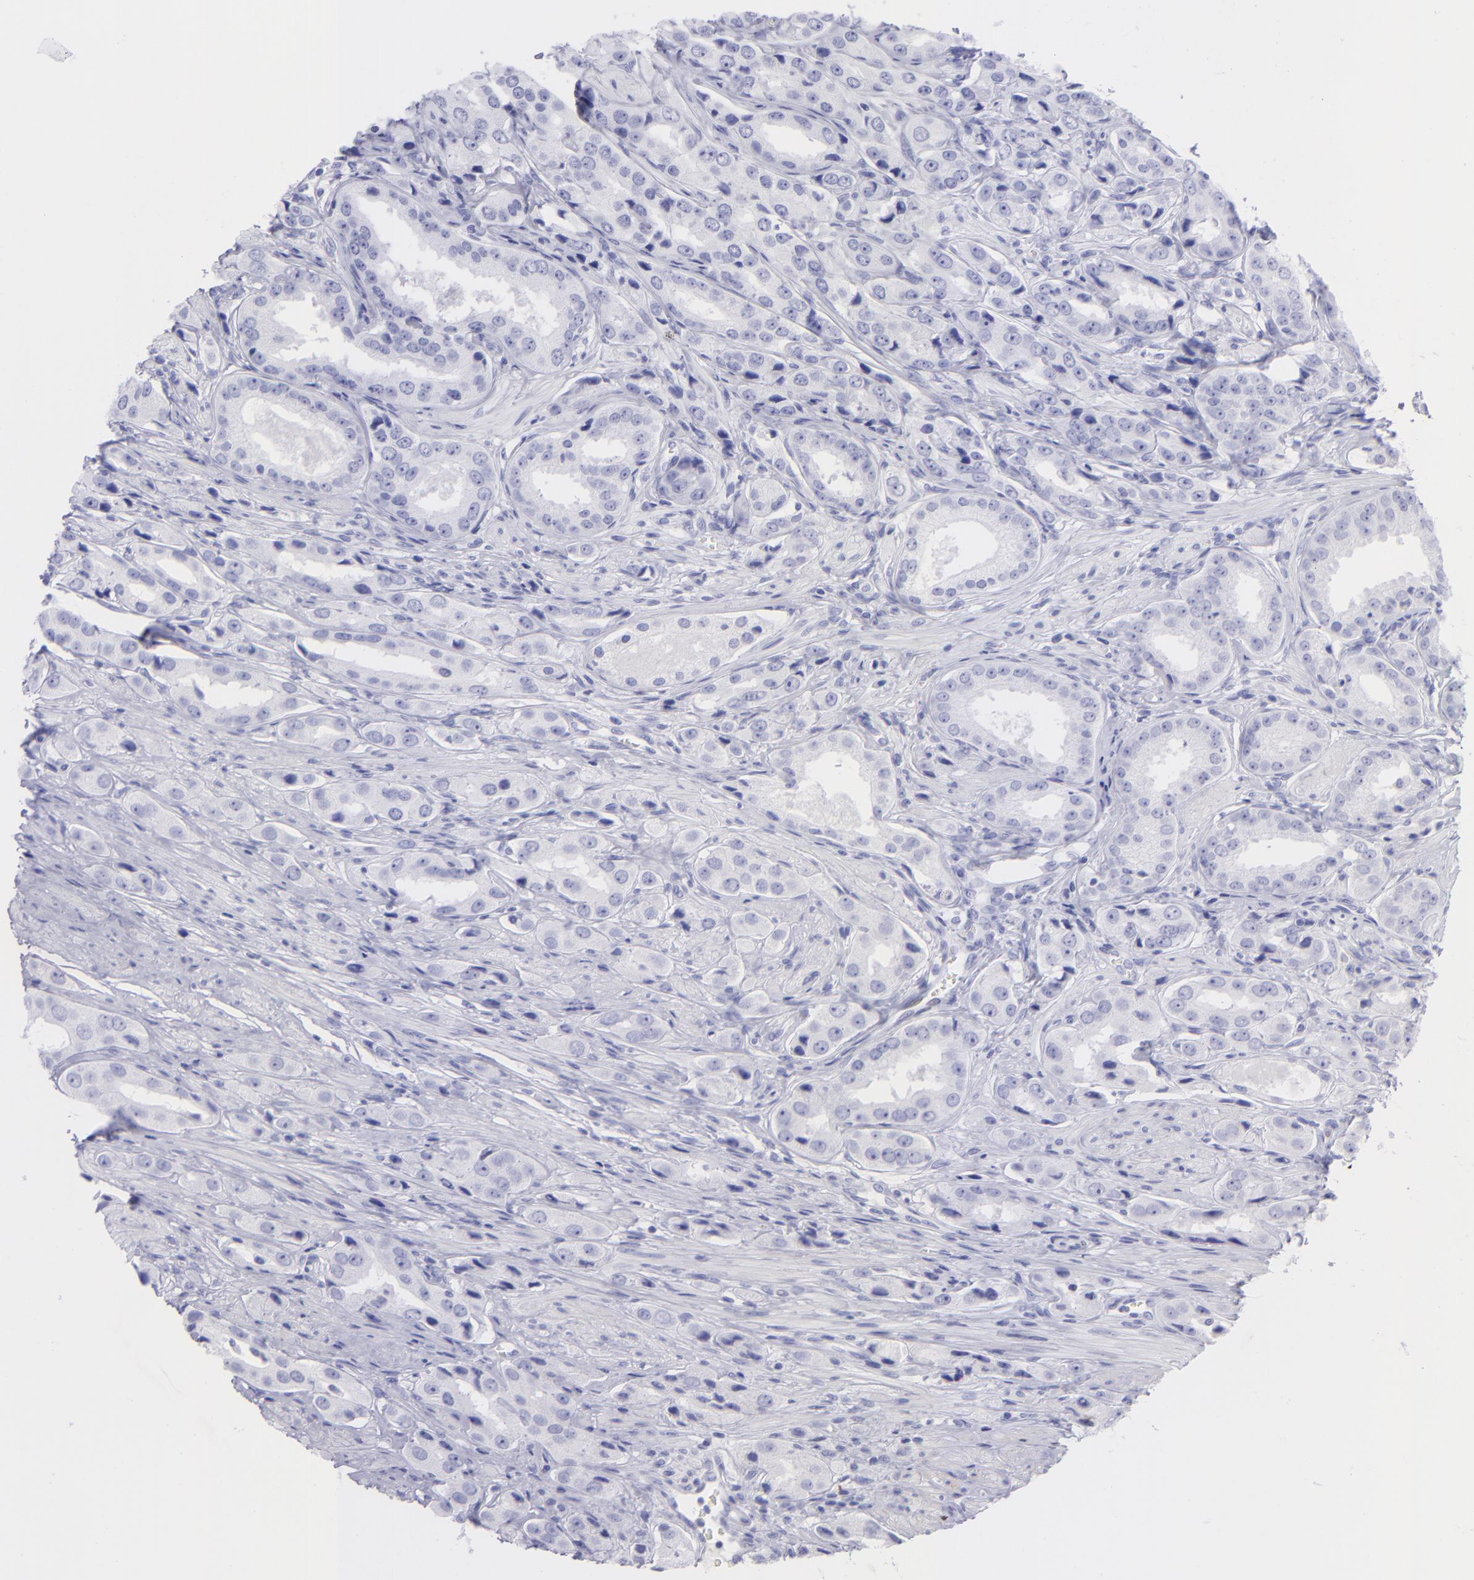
{"staining": {"intensity": "negative", "quantity": "none", "location": "none"}, "tissue": "prostate cancer", "cell_type": "Tumor cells", "image_type": "cancer", "snomed": [{"axis": "morphology", "description": "Adenocarcinoma, Medium grade"}, {"axis": "topography", "description": "Prostate"}], "caption": "Tumor cells are negative for brown protein staining in prostate cancer.", "gene": "SLC1A2", "patient": {"sex": "male", "age": 53}}